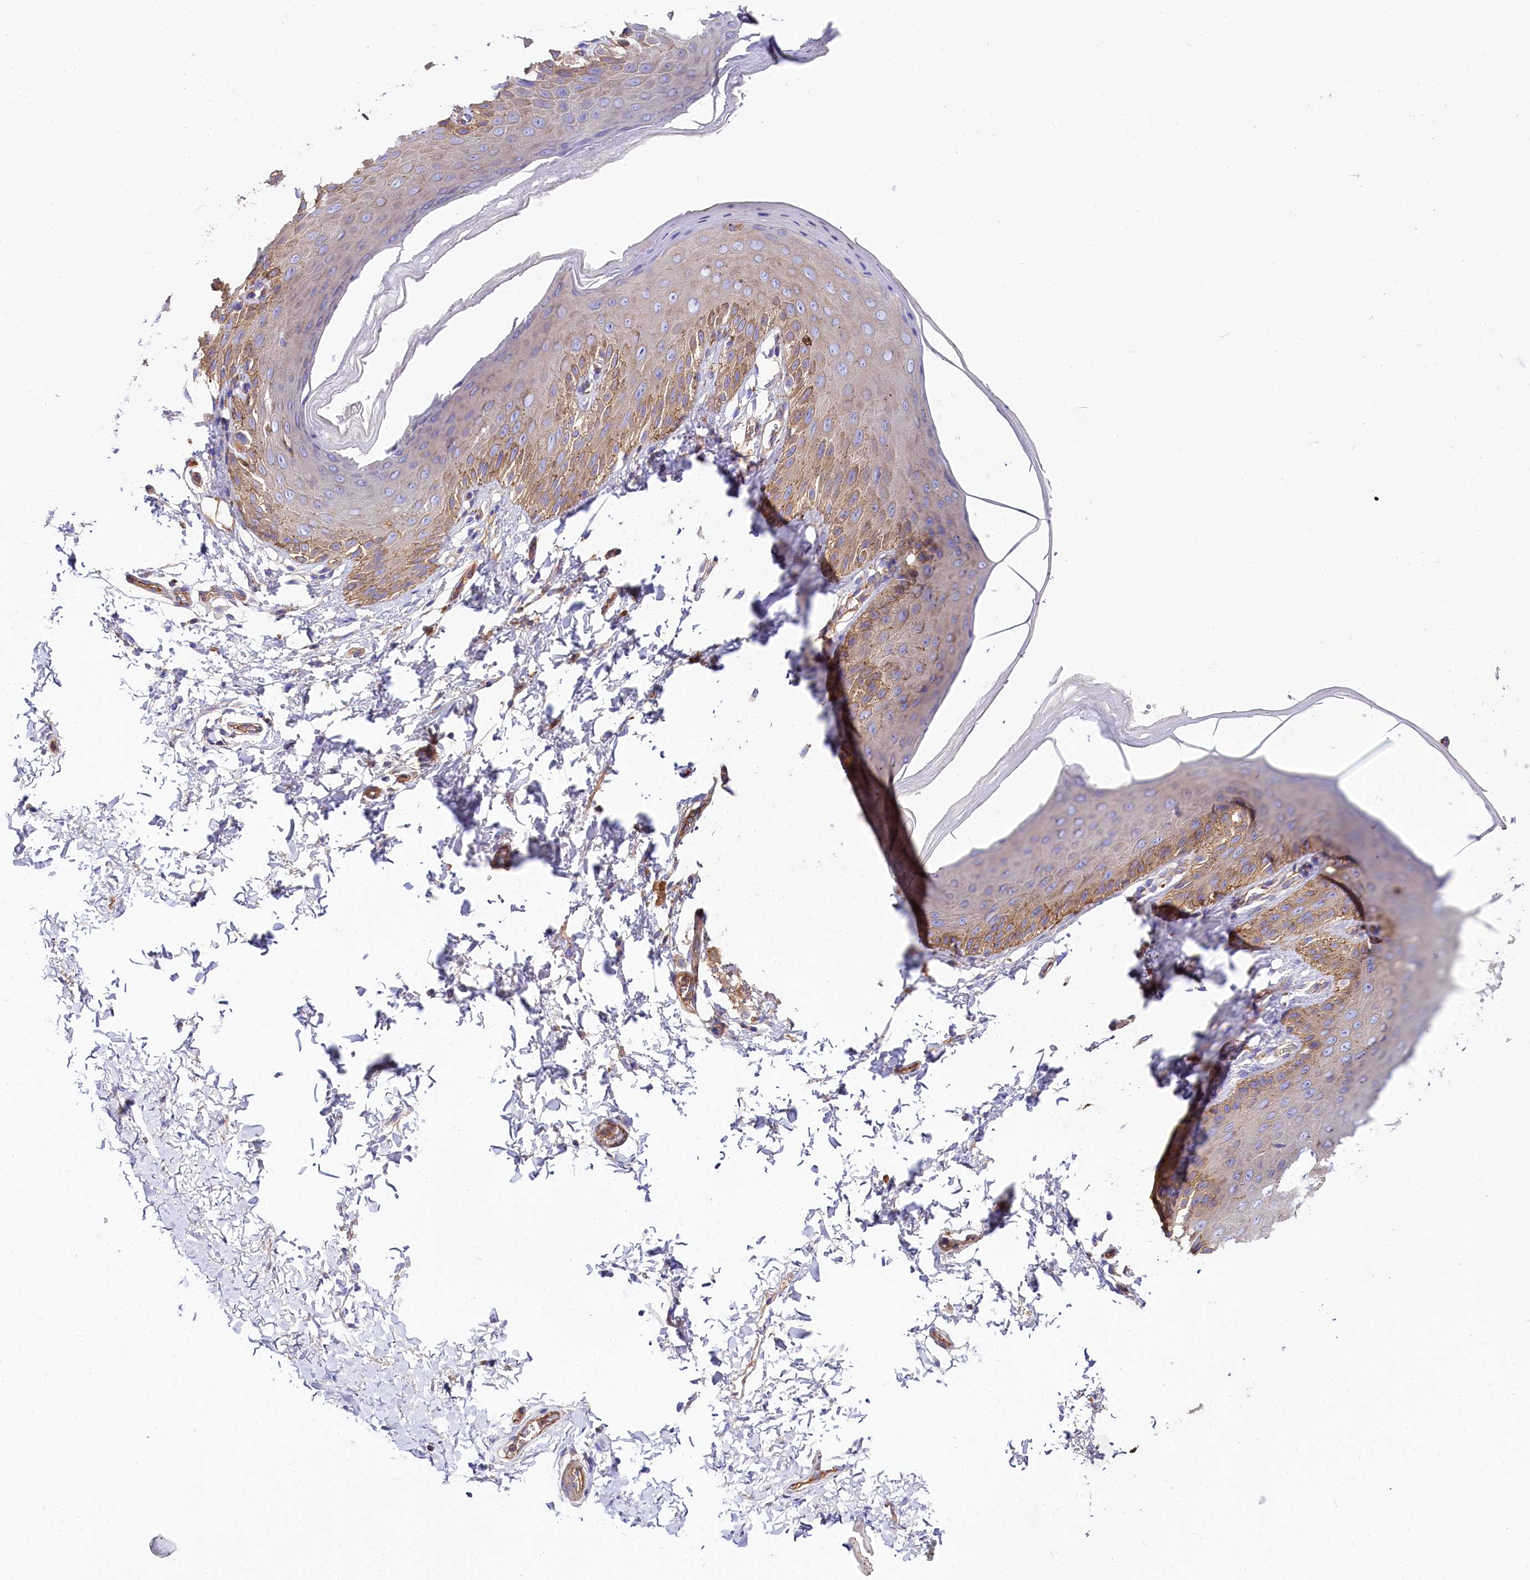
{"staining": {"intensity": "moderate", "quantity": "<25%", "location": "cytoplasmic/membranous"}, "tissue": "skin", "cell_type": "Epidermal cells", "image_type": "normal", "snomed": [{"axis": "morphology", "description": "Normal tissue, NOS"}, {"axis": "topography", "description": "Anal"}], "caption": "DAB immunohistochemical staining of benign skin displays moderate cytoplasmic/membranous protein positivity in approximately <25% of epidermal cells.", "gene": "FCHSD2", "patient": {"sex": "male", "age": 44}}